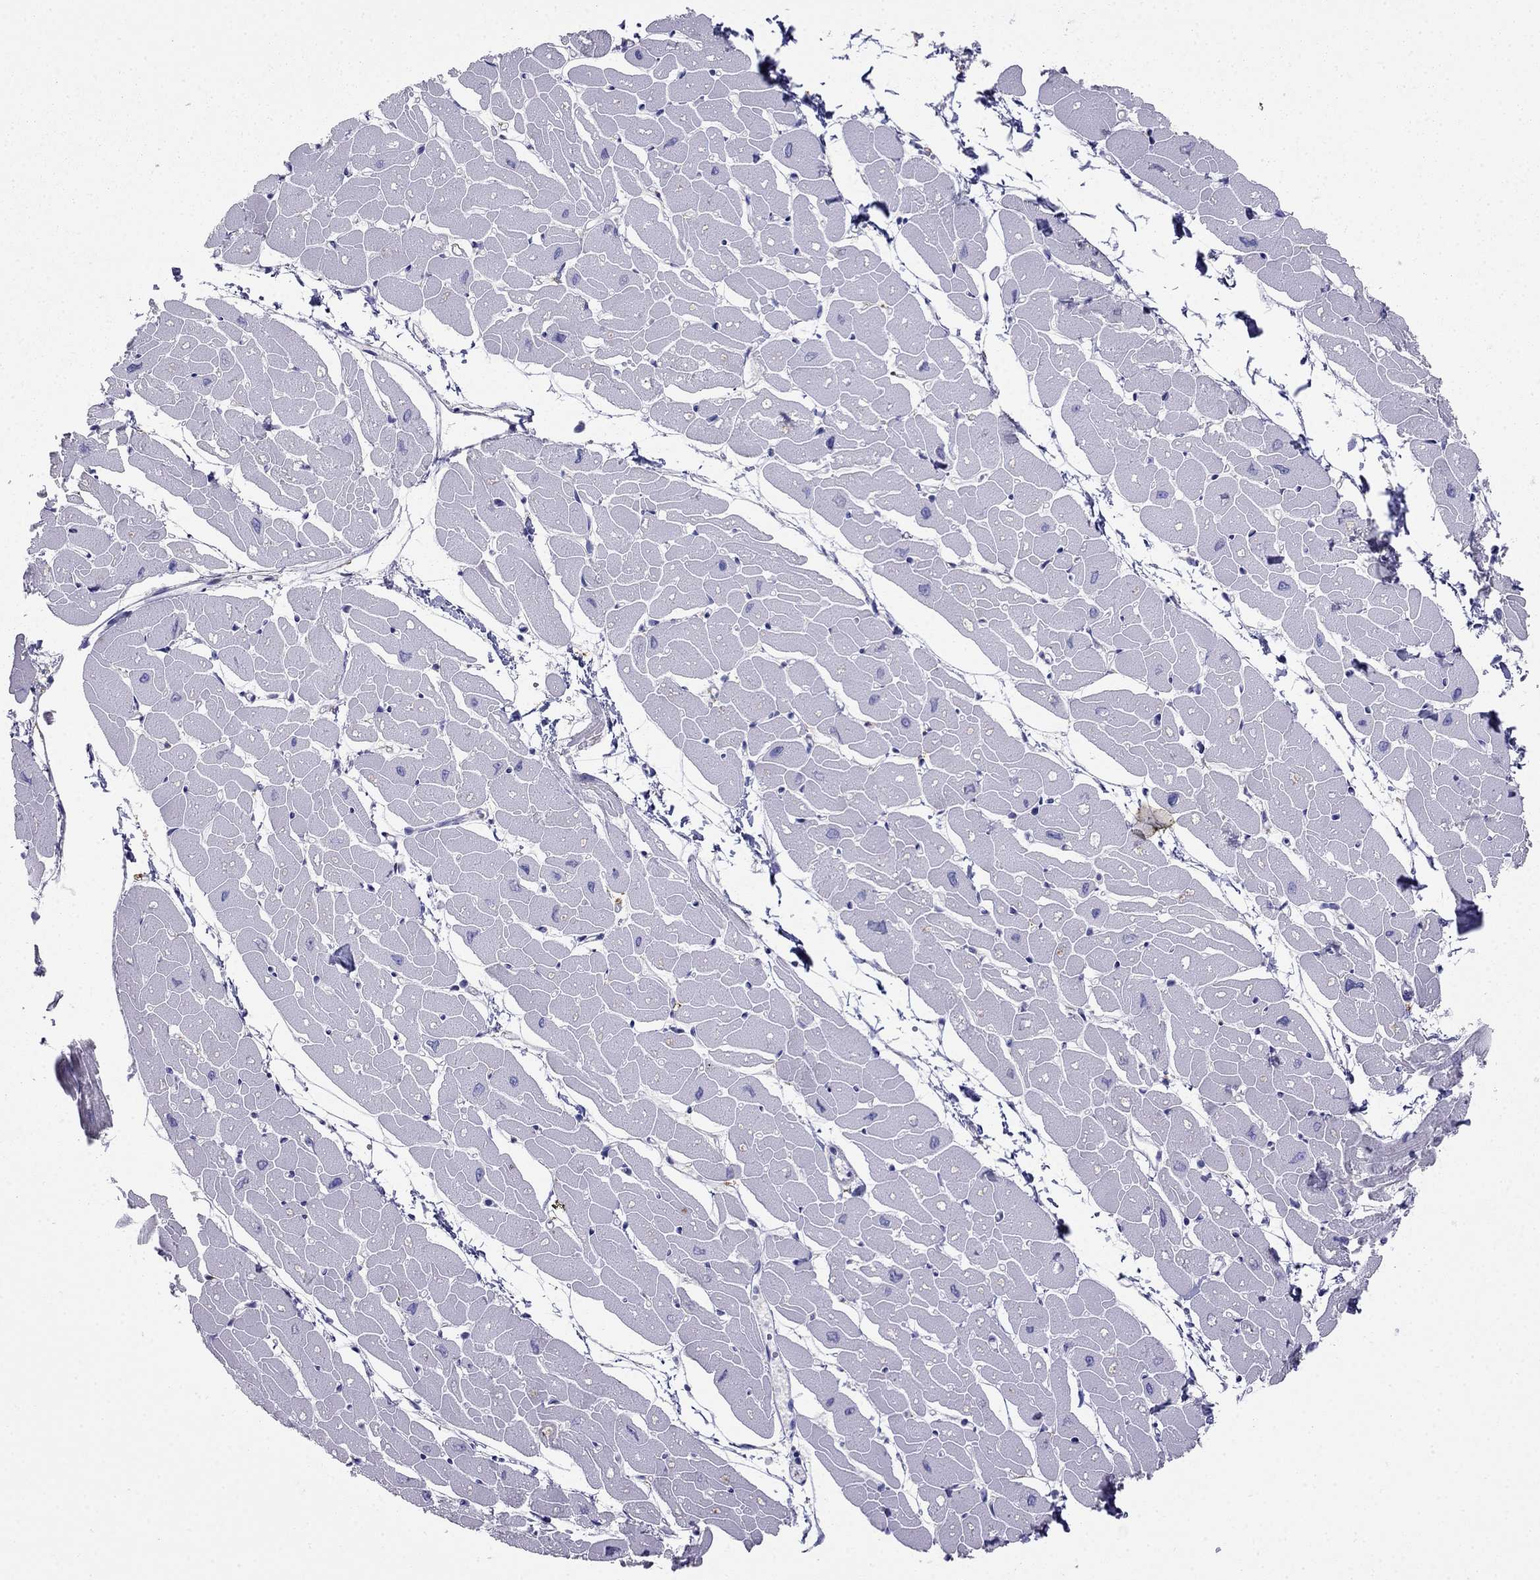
{"staining": {"intensity": "negative", "quantity": "none", "location": "none"}, "tissue": "heart muscle", "cell_type": "Cardiomyocytes", "image_type": "normal", "snomed": [{"axis": "morphology", "description": "Normal tissue, NOS"}, {"axis": "topography", "description": "Heart"}], "caption": "High power microscopy image of an immunohistochemistry (IHC) image of benign heart muscle, revealing no significant positivity in cardiomyocytes.", "gene": "LONRF2", "patient": {"sex": "male", "age": 57}}